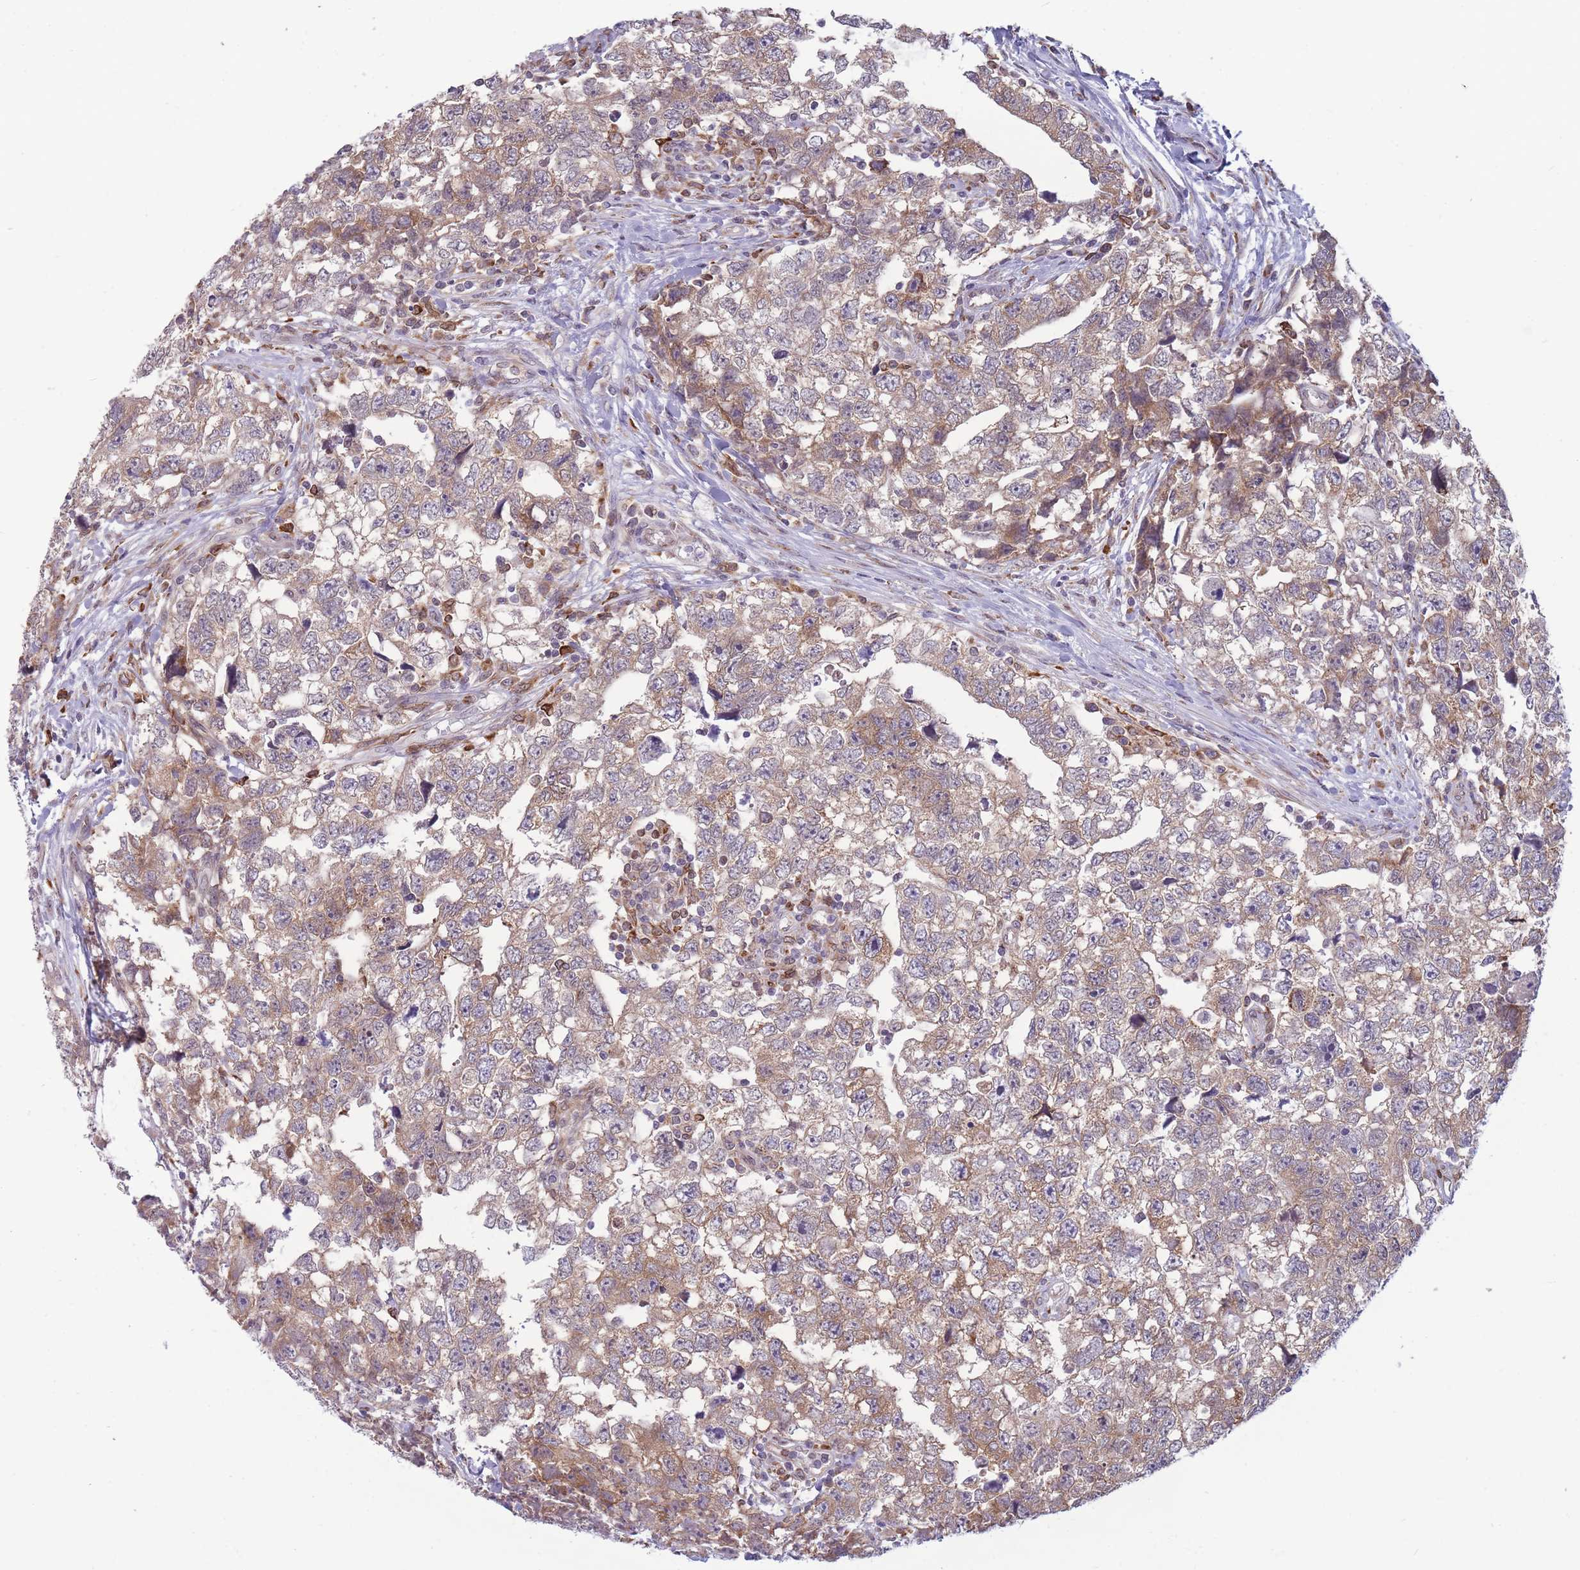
{"staining": {"intensity": "weak", "quantity": ">75%", "location": "cytoplasmic/membranous"}, "tissue": "testis cancer", "cell_type": "Tumor cells", "image_type": "cancer", "snomed": [{"axis": "morphology", "description": "Carcinoma, Embryonal, NOS"}, {"axis": "topography", "description": "Testis"}], "caption": "Protein expression analysis of embryonal carcinoma (testis) exhibits weak cytoplasmic/membranous expression in approximately >75% of tumor cells.", "gene": "TMEM121", "patient": {"sex": "male", "age": 22}}